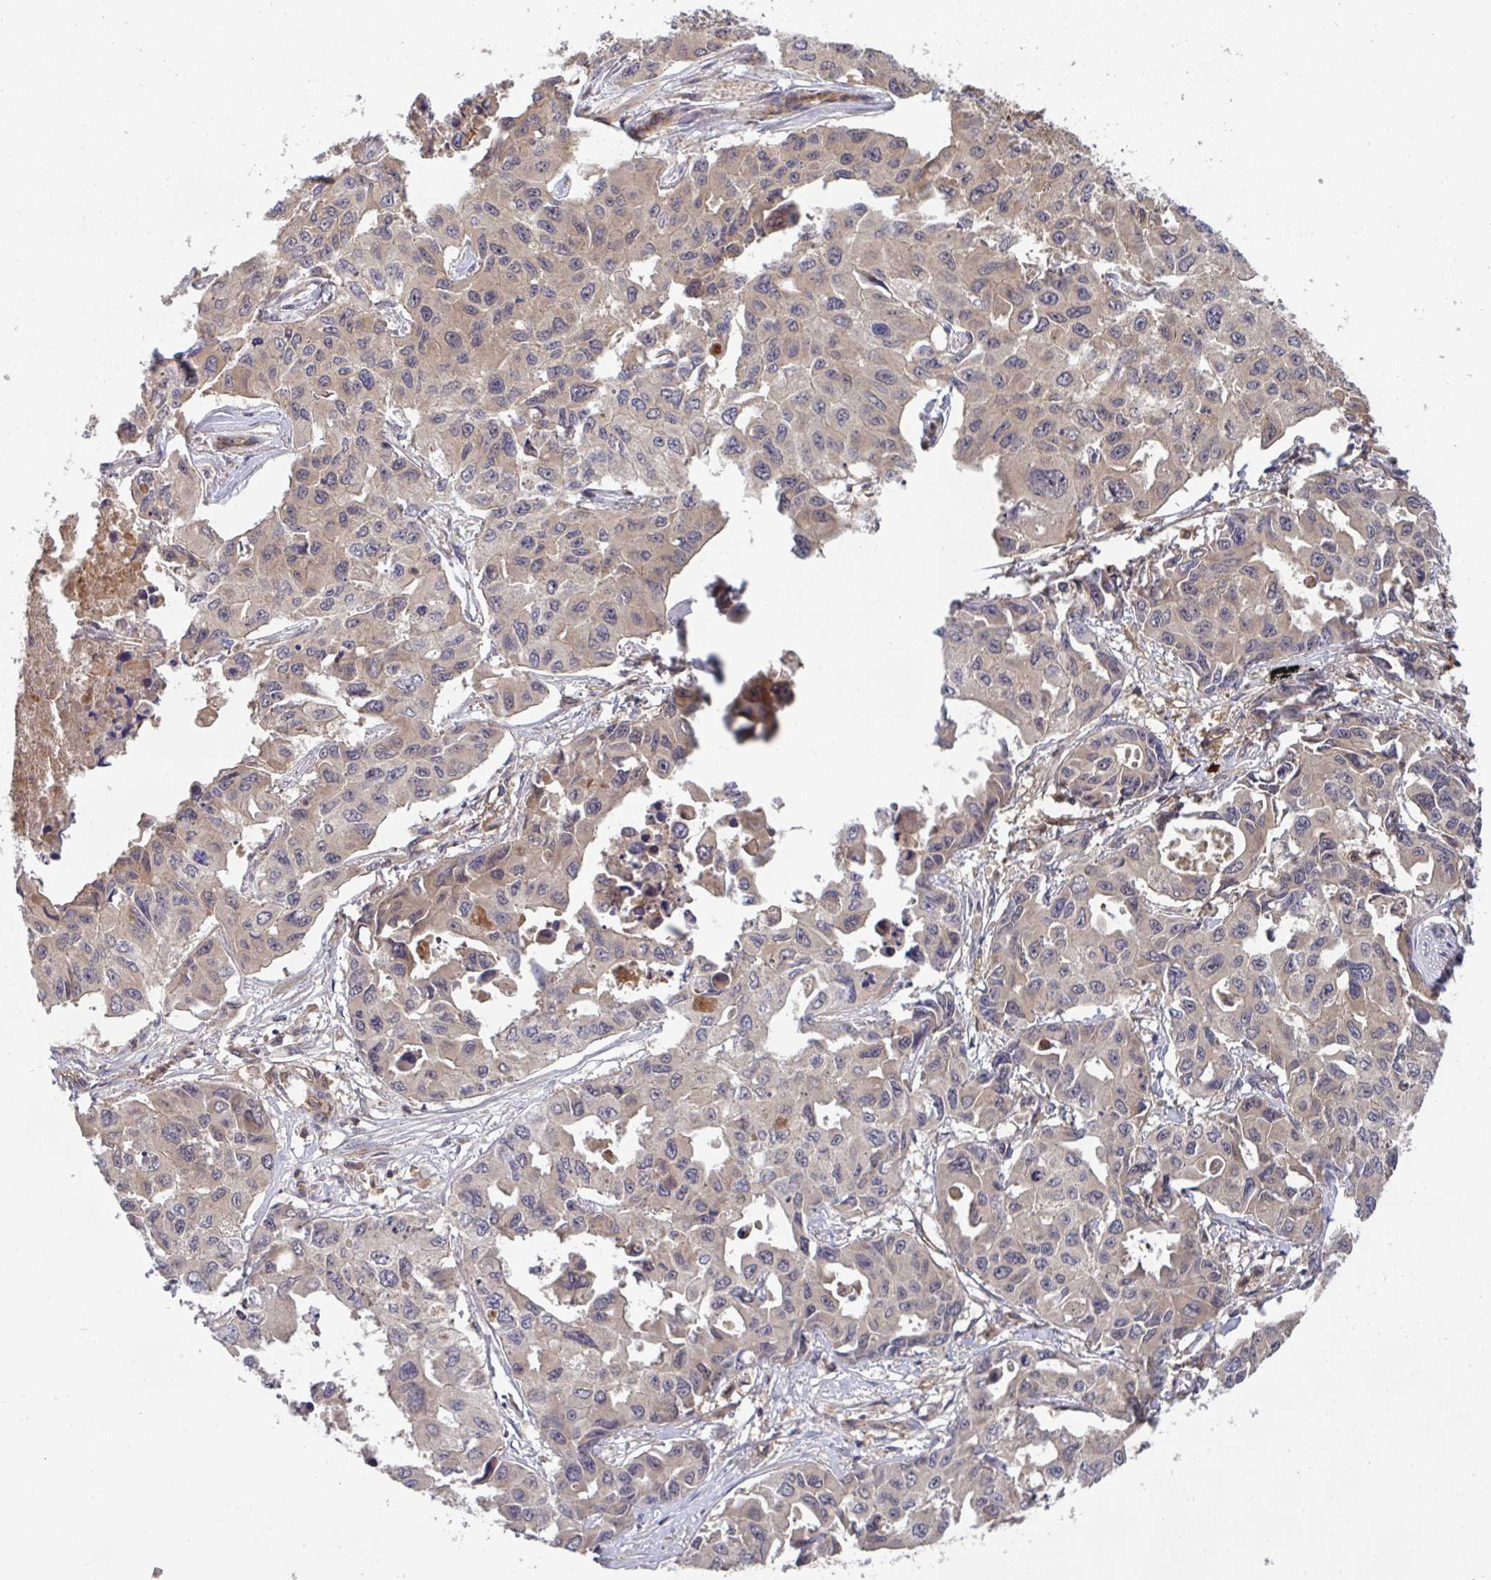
{"staining": {"intensity": "weak", "quantity": "25%-75%", "location": "cytoplasmic/membranous"}, "tissue": "lung cancer", "cell_type": "Tumor cells", "image_type": "cancer", "snomed": [{"axis": "morphology", "description": "Adenocarcinoma, NOS"}, {"axis": "topography", "description": "Lung"}], "caption": "Human lung adenocarcinoma stained for a protein (brown) exhibits weak cytoplasmic/membranous positive staining in about 25%-75% of tumor cells.", "gene": "TIGAR", "patient": {"sex": "male", "age": 64}}